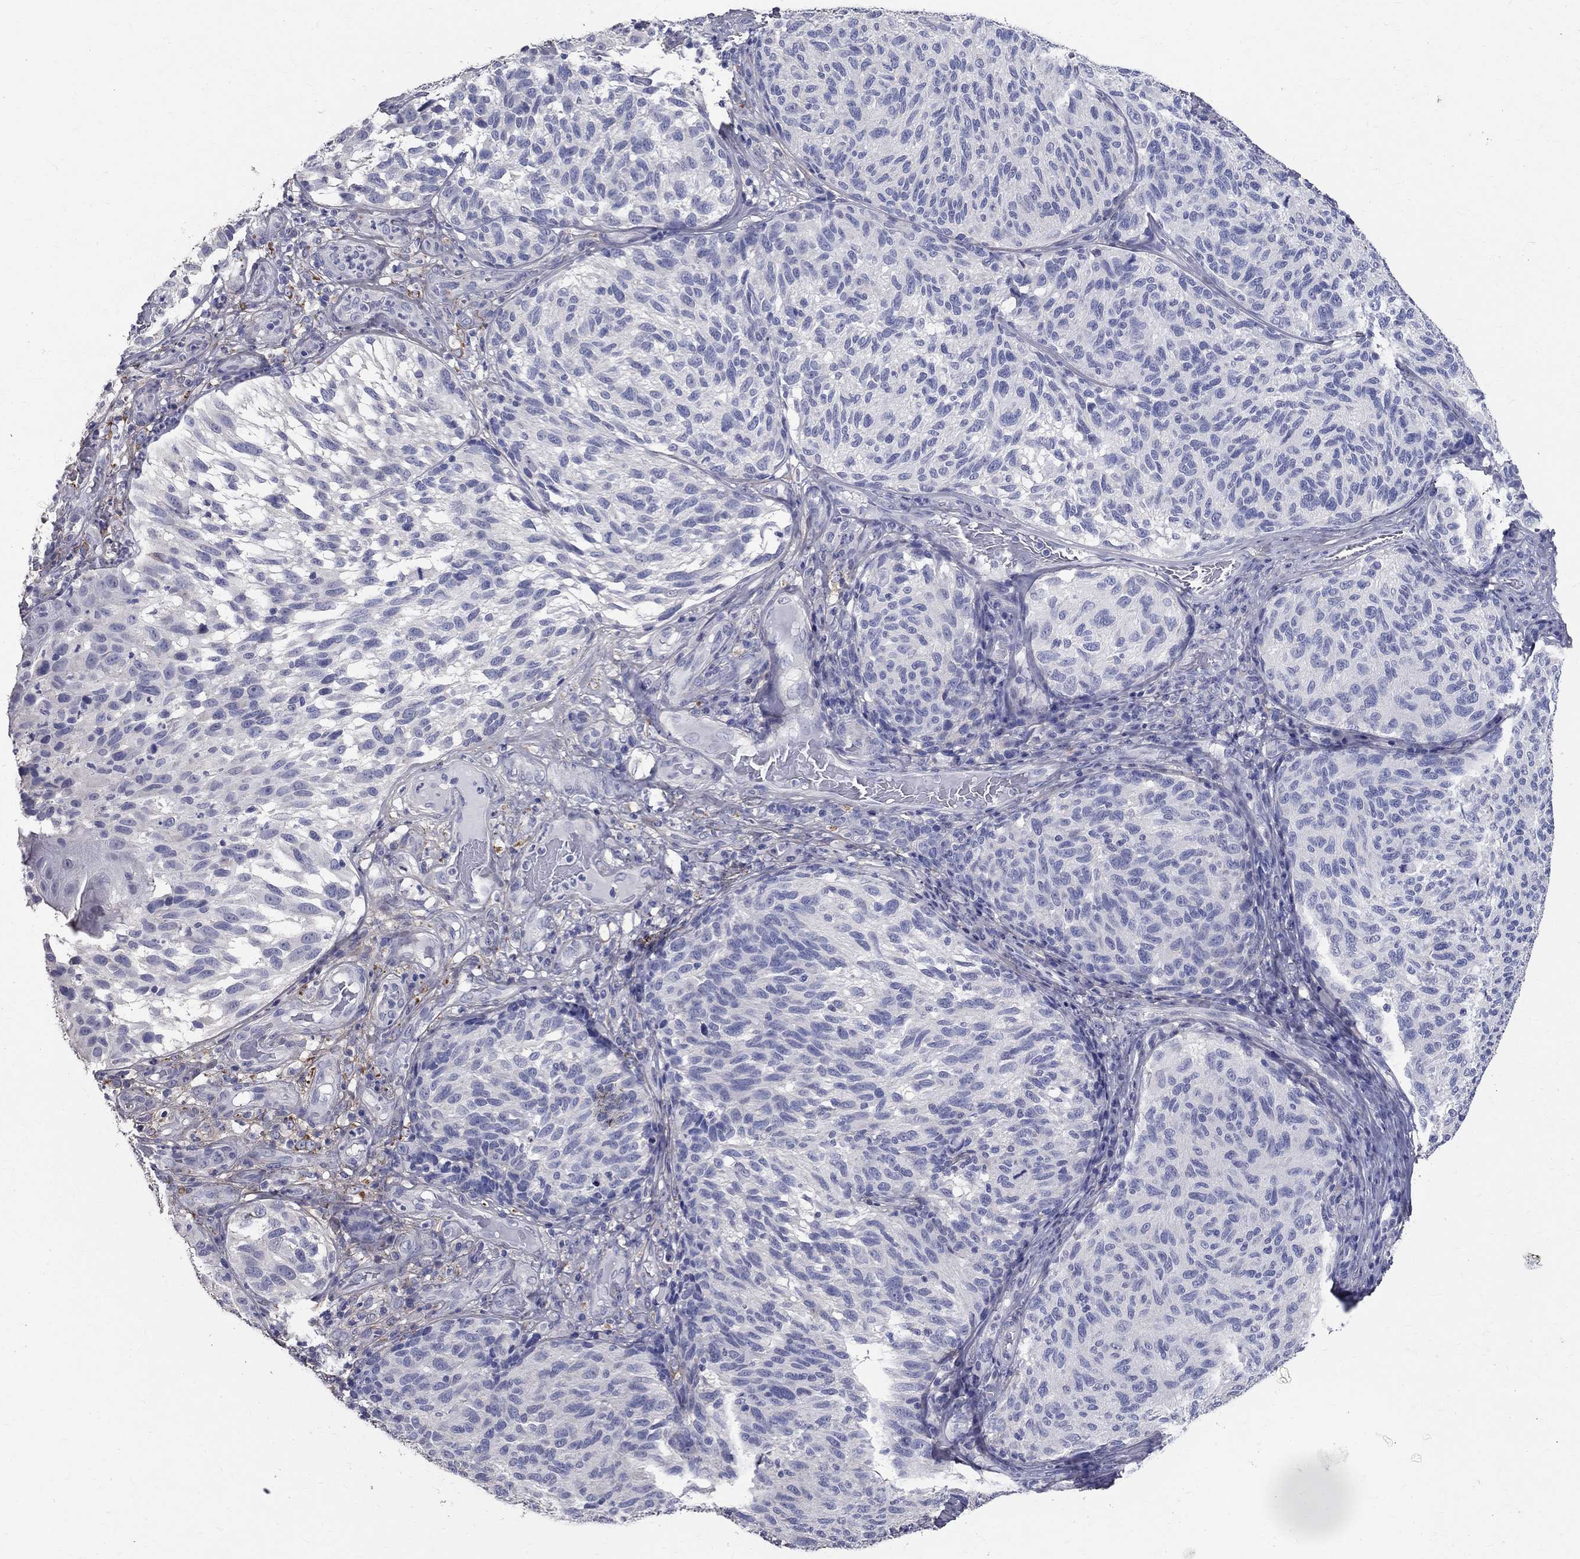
{"staining": {"intensity": "negative", "quantity": "none", "location": "none"}, "tissue": "melanoma", "cell_type": "Tumor cells", "image_type": "cancer", "snomed": [{"axis": "morphology", "description": "Malignant melanoma, NOS"}, {"axis": "topography", "description": "Skin"}], "caption": "Immunohistochemistry (IHC) of malignant melanoma demonstrates no expression in tumor cells.", "gene": "ANXA10", "patient": {"sex": "female", "age": 73}}